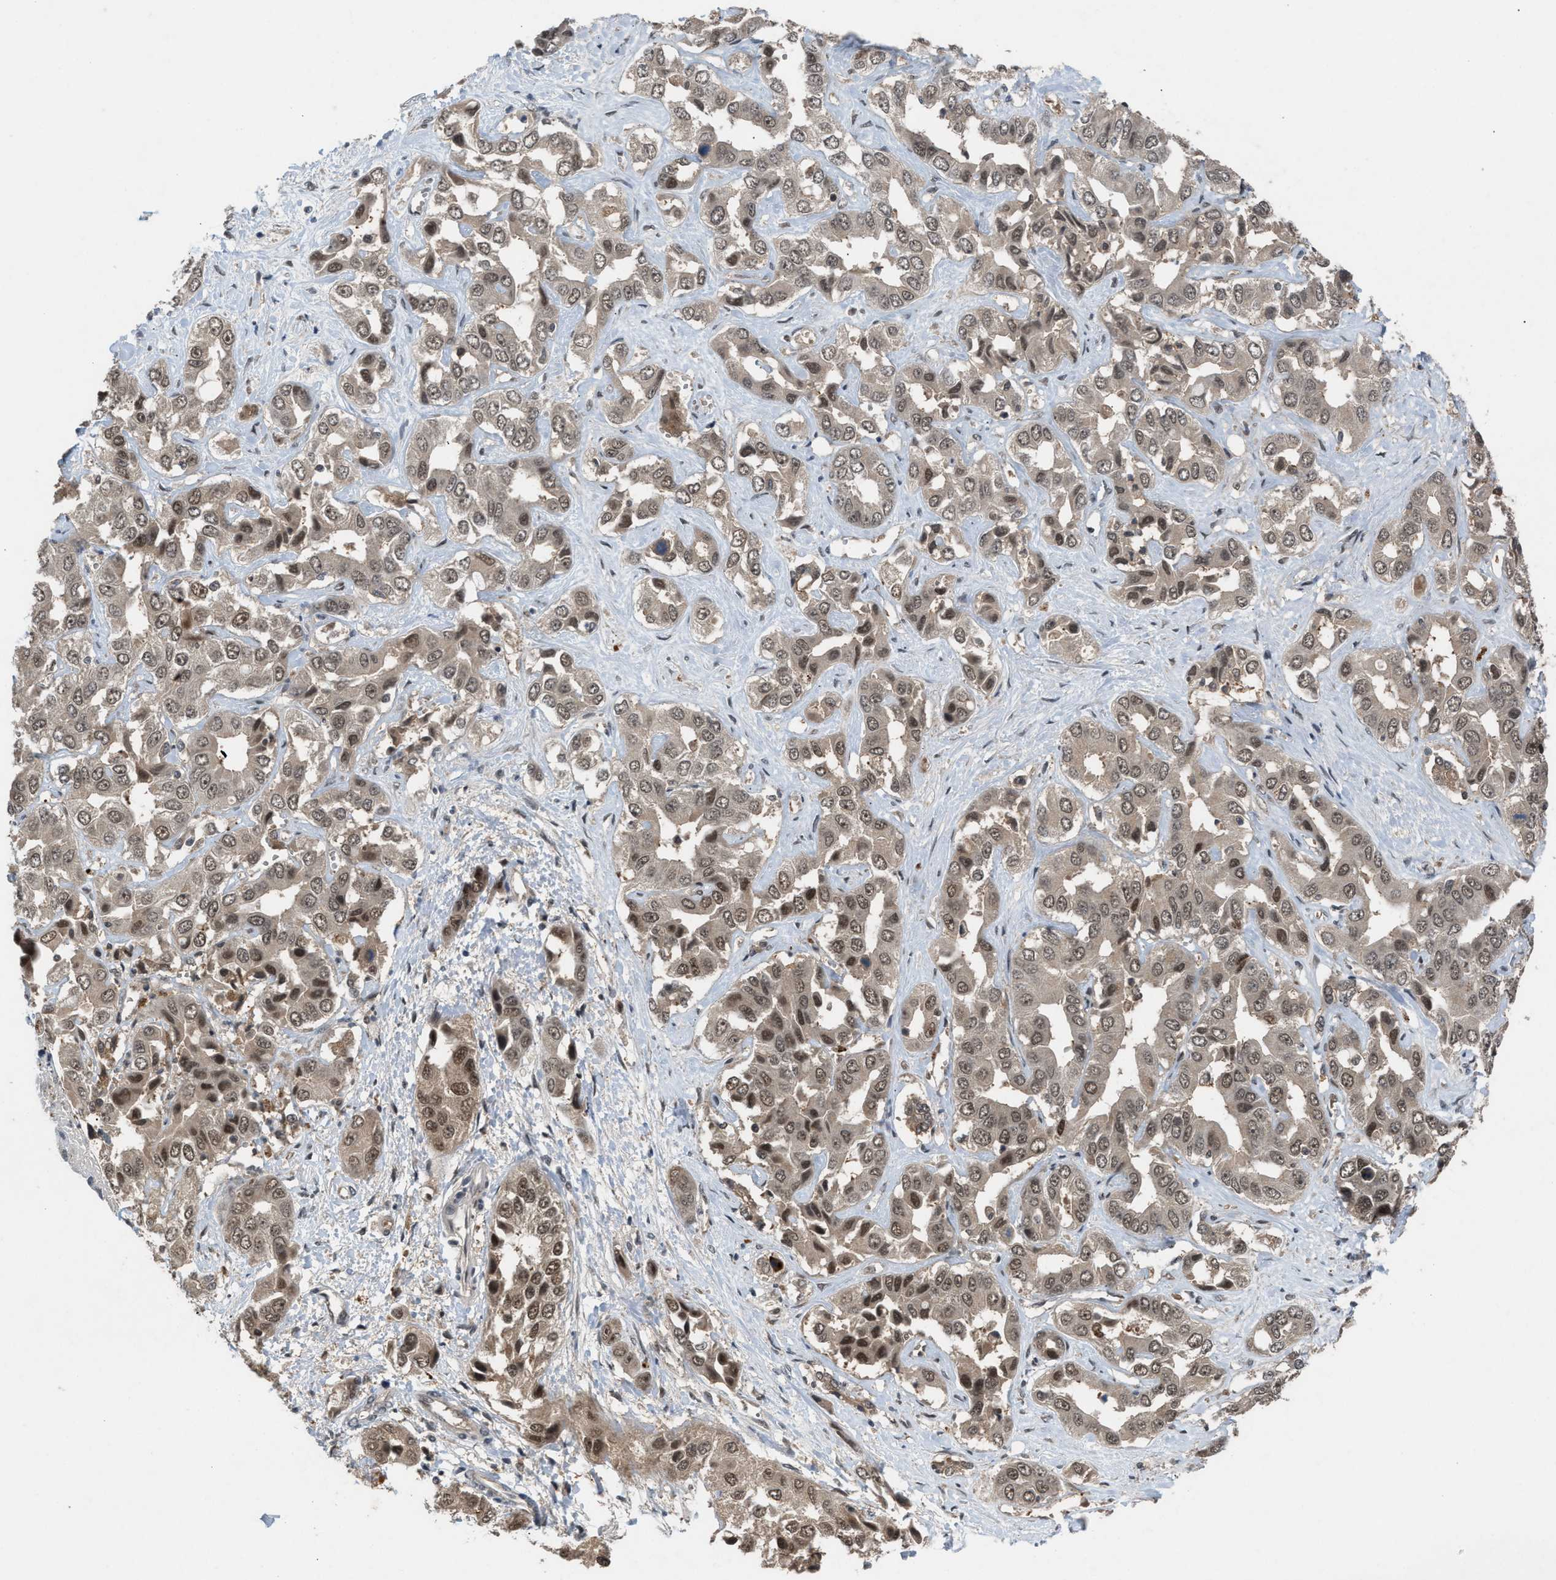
{"staining": {"intensity": "moderate", "quantity": ">75%", "location": "nuclear"}, "tissue": "liver cancer", "cell_type": "Tumor cells", "image_type": "cancer", "snomed": [{"axis": "morphology", "description": "Cholangiocarcinoma"}, {"axis": "topography", "description": "Liver"}], "caption": "Protein expression analysis of cholangiocarcinoma (liver) shows moderate nuclear staining in approximately >75% of tumor cells.", "gene": "PRPF4", "patient": {"sex": "female", "age": 52}}